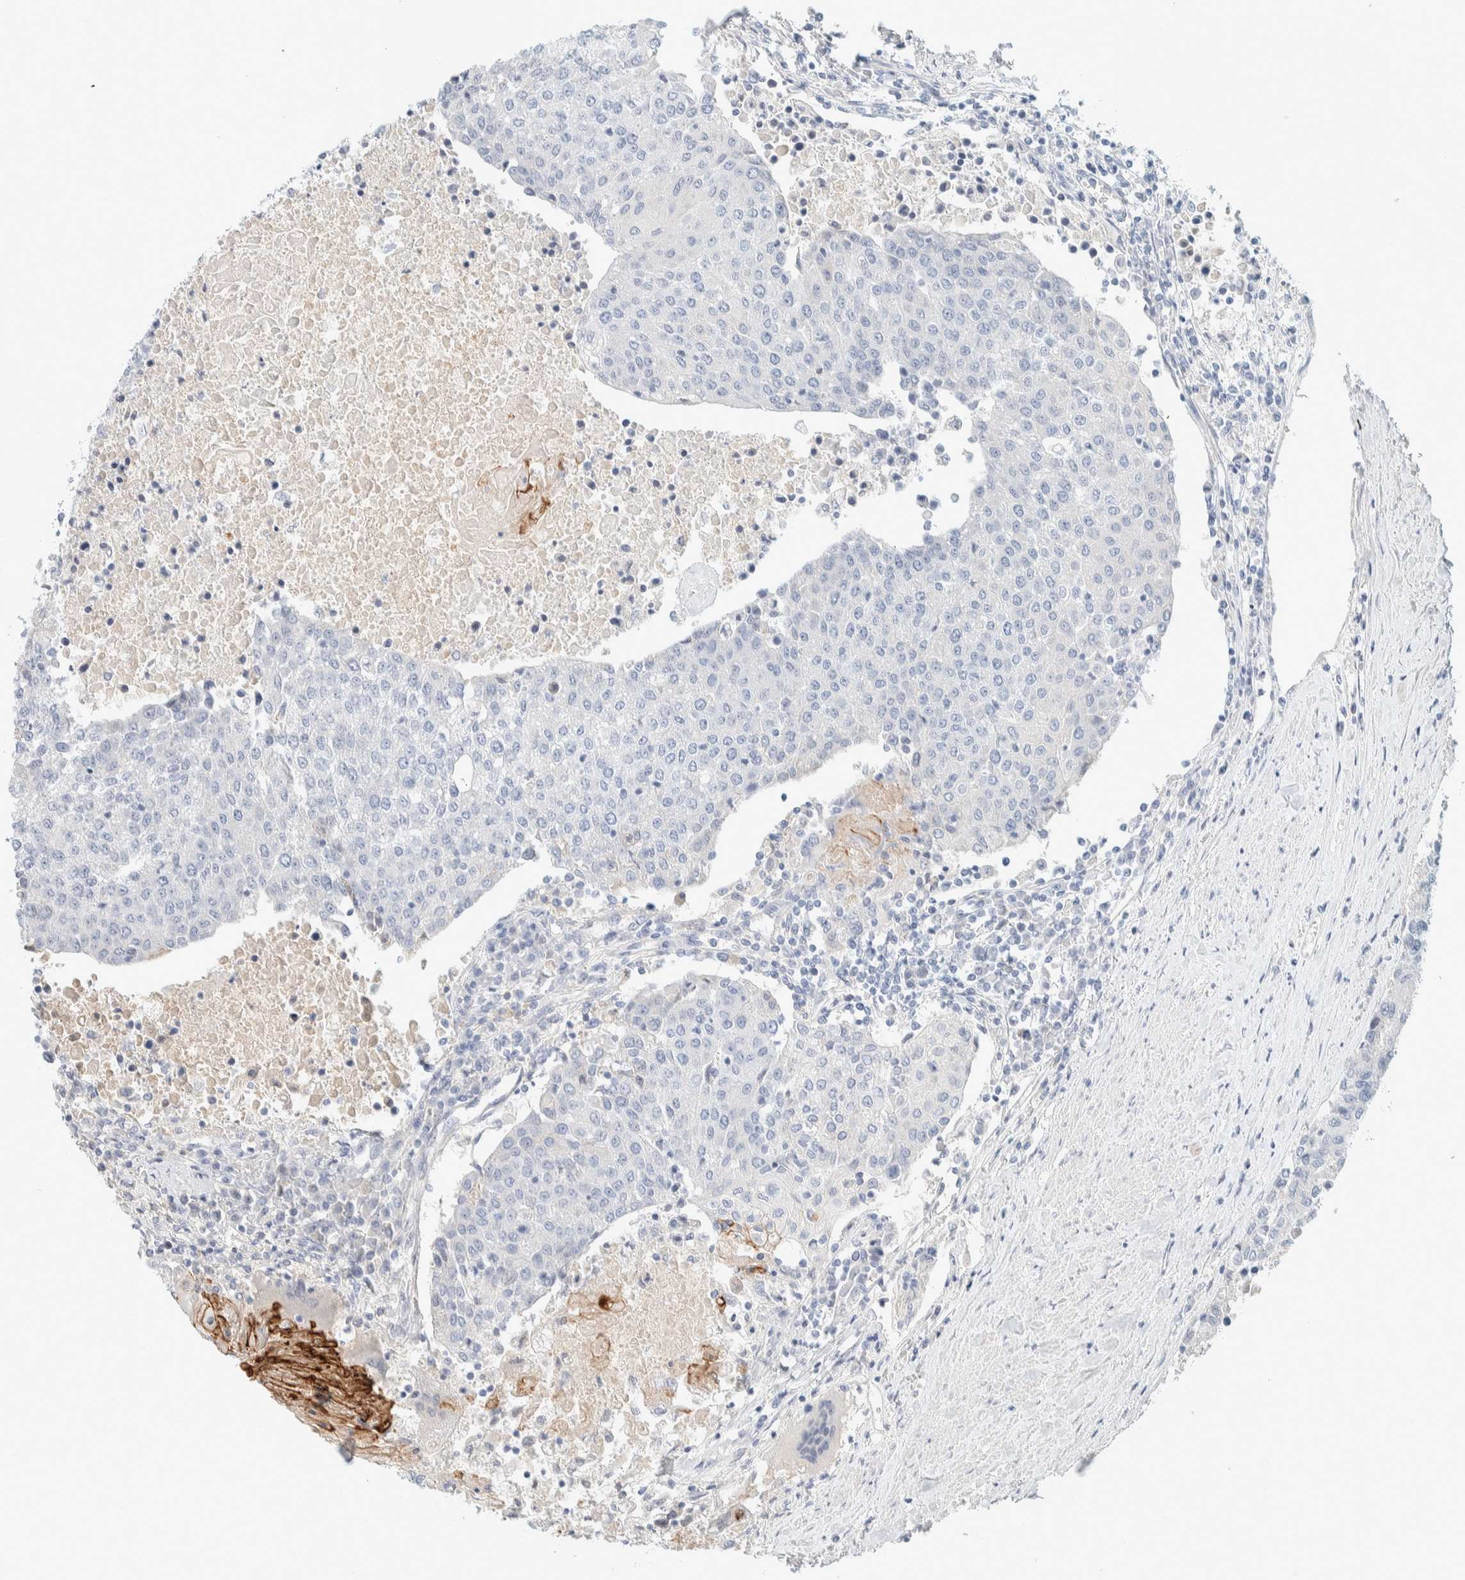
{"staining": {"intensity": "negative", "quantity": "none", "location": "none"}, "tissue": "urothelial cancer", "cell_type": "Tumor cells", "image_type": "cancer", "snomed": [{"axis": "morphology", "description": "Urothelial carcinoma, High grade"}, {"axis": "topography", "description": "Urinary bladder"}], "caption": "High-grade urothelial carcinoma was stained to show a protein in brown. There is no significant positivity in tumor cells.", "gene": "ALOX12B", "patient": {"sex": "female", "age": 85}}